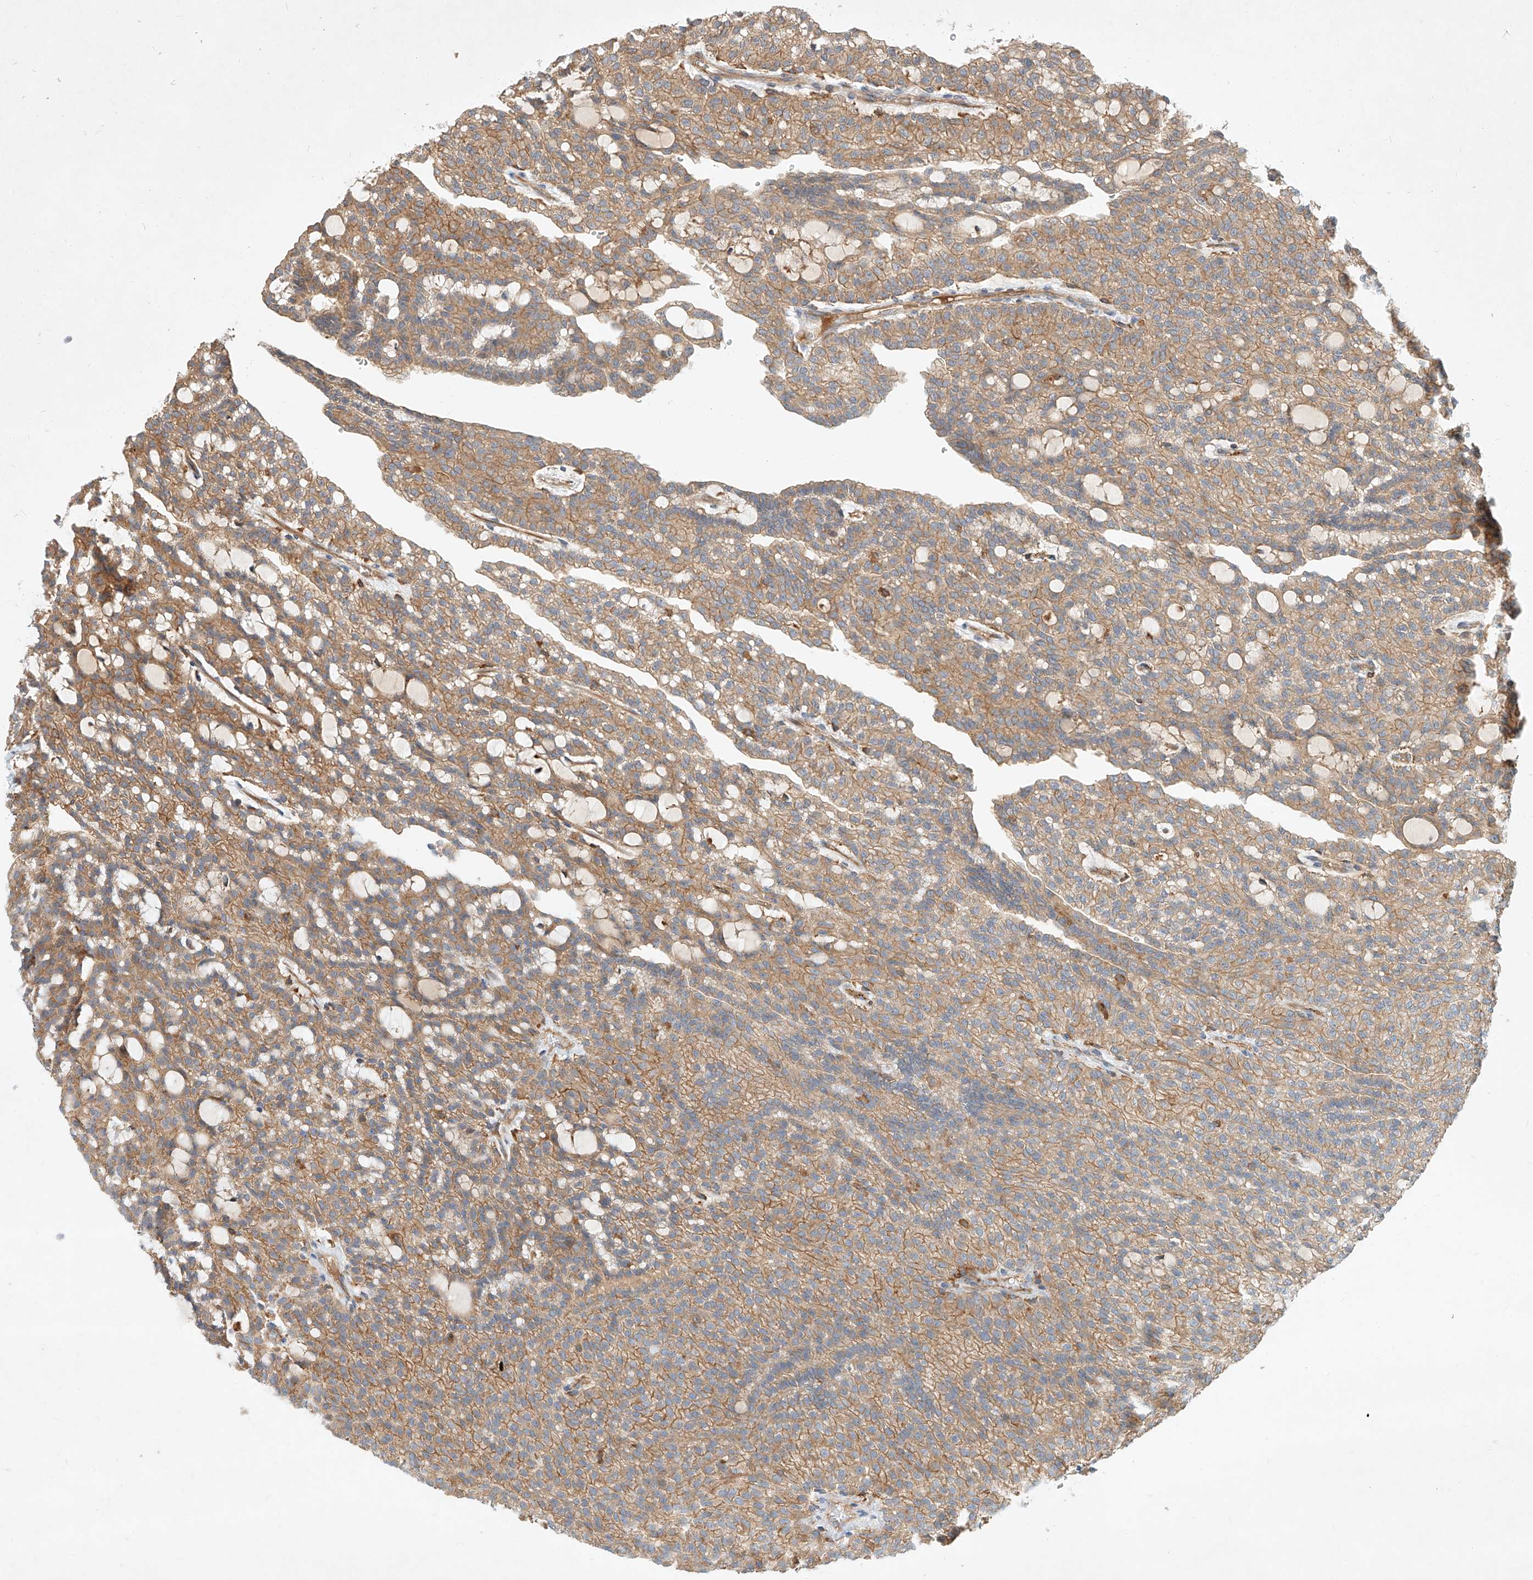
{"staining": {"intensity": "weak", "quantity": ">75%", "location": "cytoplasmic/membranous"}, "tissue": "renal cancer", "cell_type": "Tumor cells", "image_type": "cancer", "snomed": [{"axis": "morphology", "description": "Adenocarcinoma, NOS"}, {"axis": "topography", "description": "Kidney"}], "caption": "Protein staining of renal cancer tissue reveals weak cytoplasmic/membranous expression in about >75% of tumor cells. The protein of interest is shown in brown color, while the nuclei are stained blue.", "gene": "NFAM1", "patient": {"sex": "male", "age": 63}}